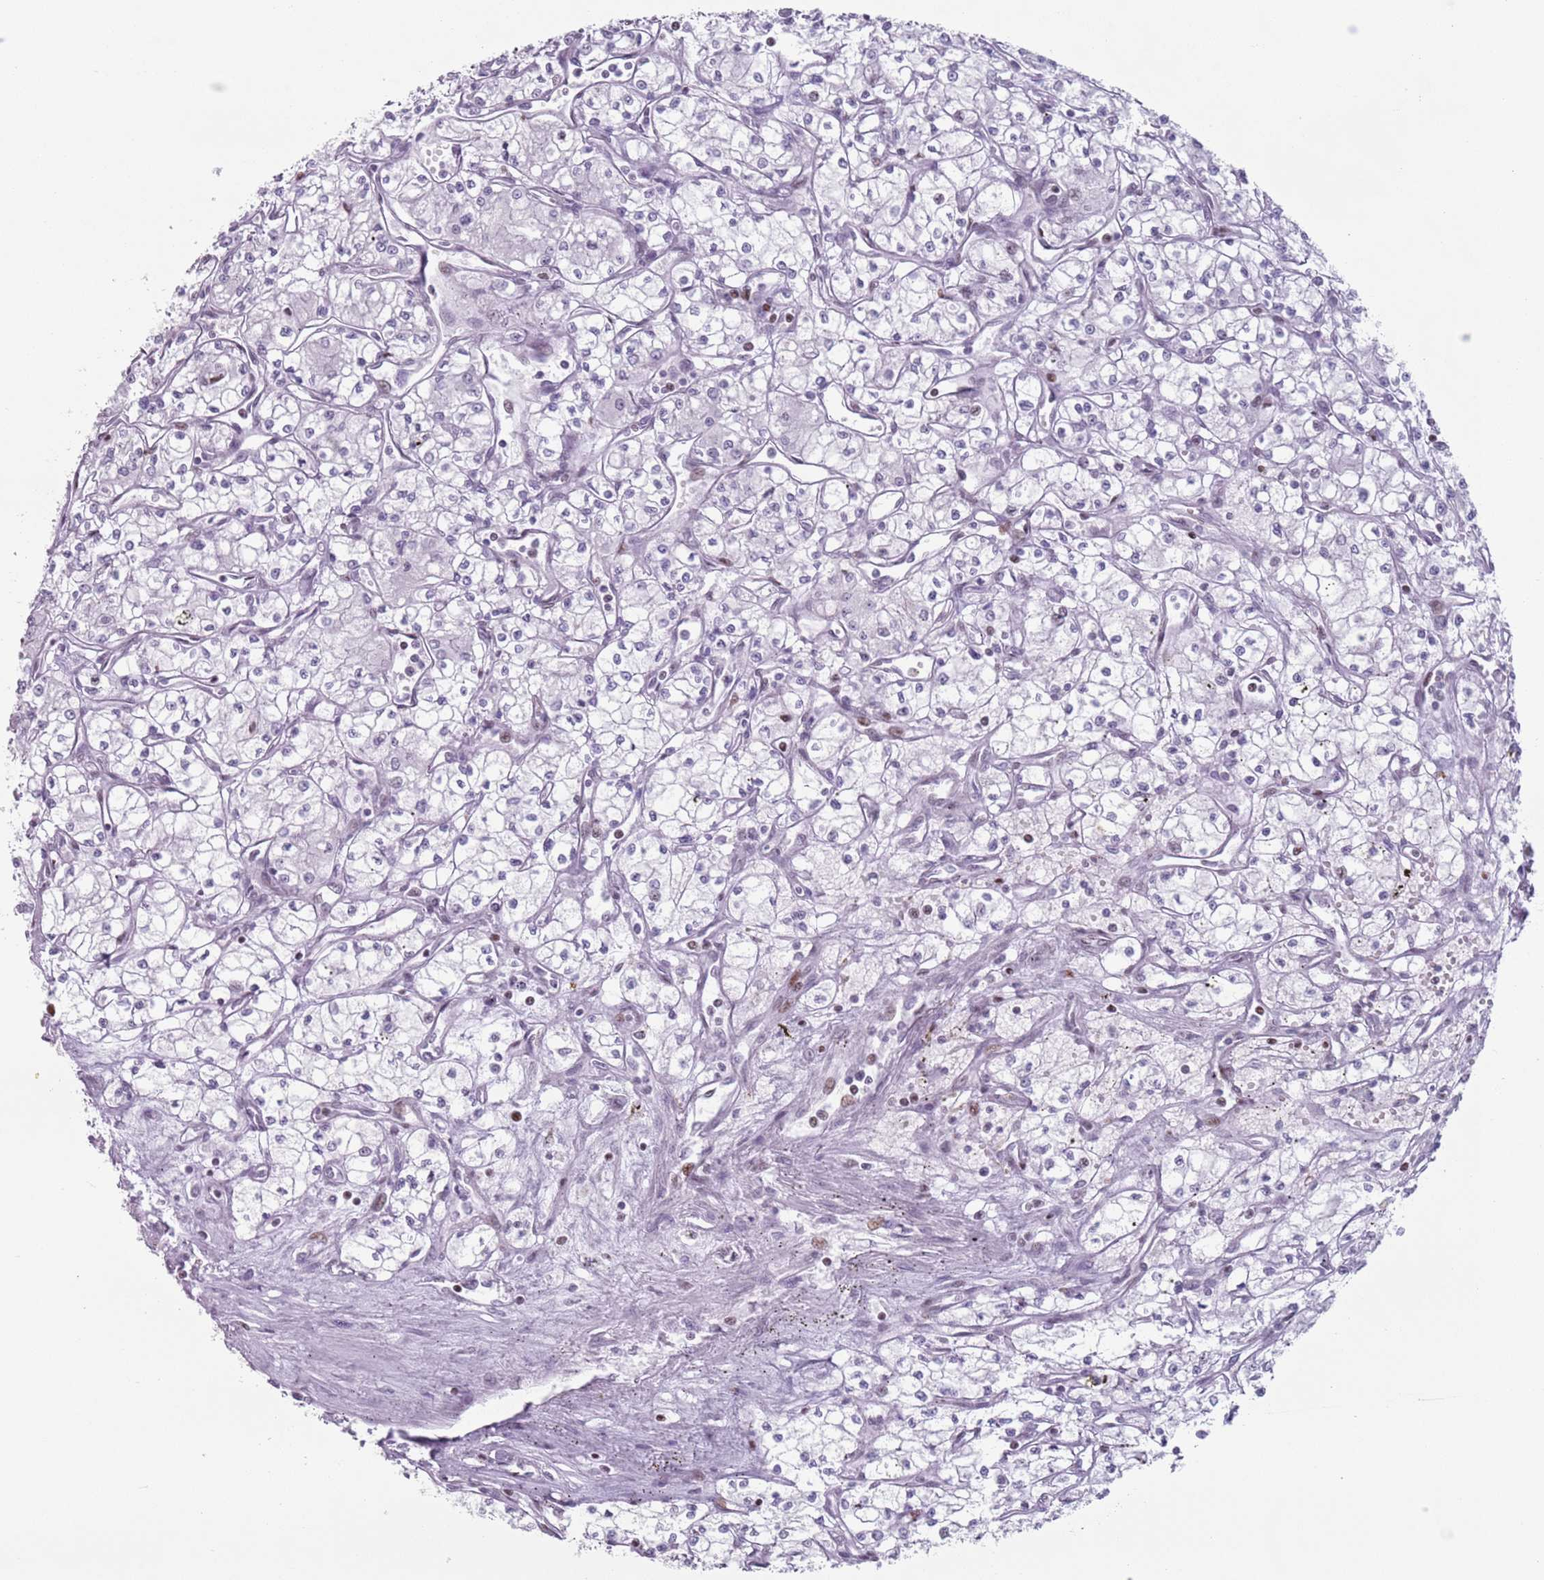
{"staining": {"intensity": "negative", "quantity": "none", "location": "none"}, "tissue": "renal cancer", "cell_type": "Tumor cells", "image_type": "cancer", "snomed": [{"axis": "morphology", "description": "Adenocarcinoma, NOS"}, {"axis": "topography", "description": "Kidney"}], "caption": "High power microscopy histopathology image of an immunohistochemistry (IHC) histopathology image of renal adenocarcinoma, revealing no significant expression in tumor cells.", "gene": "FAM104B", "patient": {"sex": "male", "age": 59}}